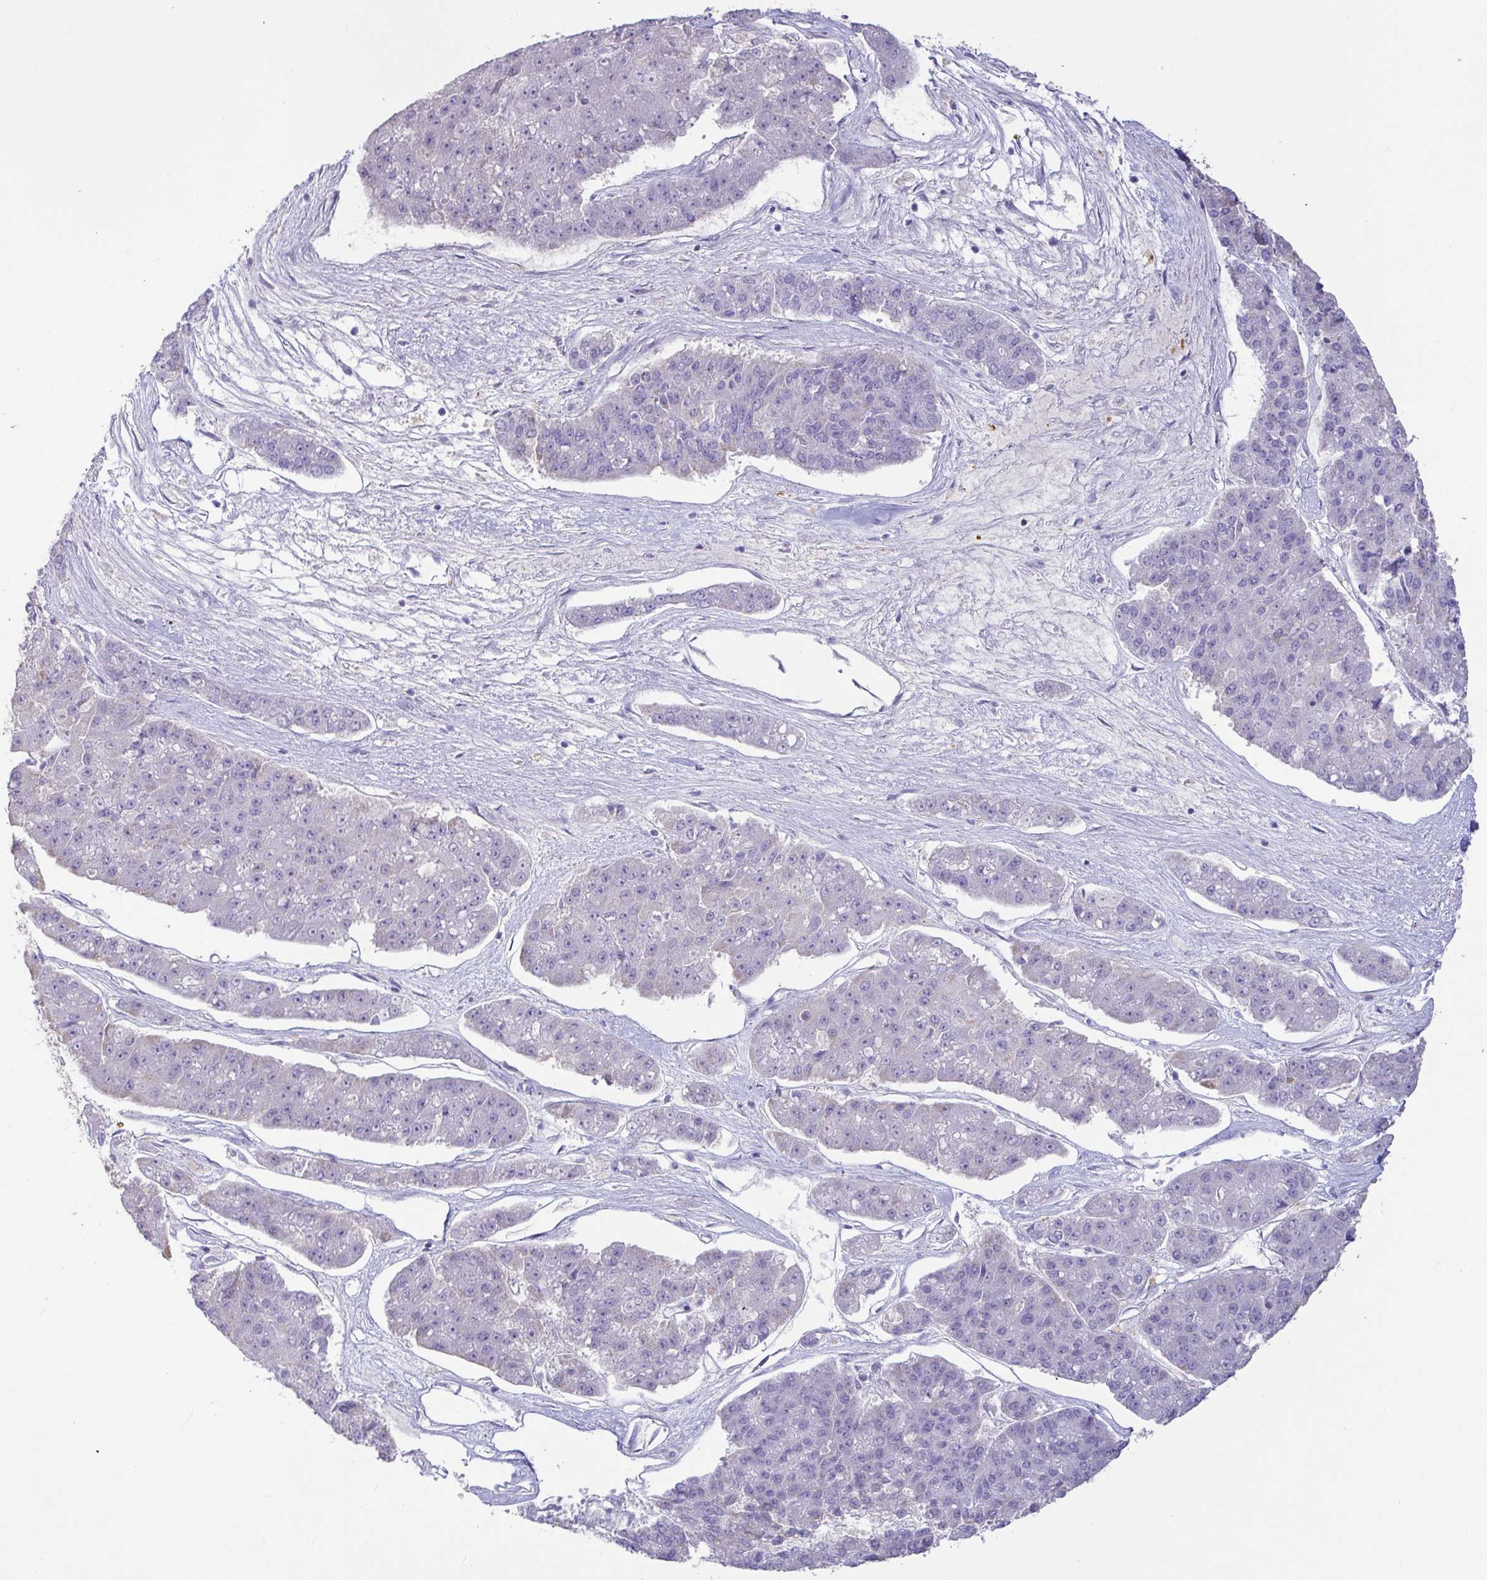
{"staining": {"intensity": "negative", "quantity": "none", "location": "none"}, "tissue": "pancreatic cancer", "cell_type": "Tumor cells", "image_type": "cancer", "snomed": [{"axis": "morphology", "description": "Adenocarcinoma, NOS"}, {"axis": "topography", "description": "Pancreas"}], "caption": "Pancreatic cancer stained for a protein using immunohistochemistry demonstrates no staining tumor cells.", "gene": "PYGM", "patient": {"sex": "male", "age": 50}}